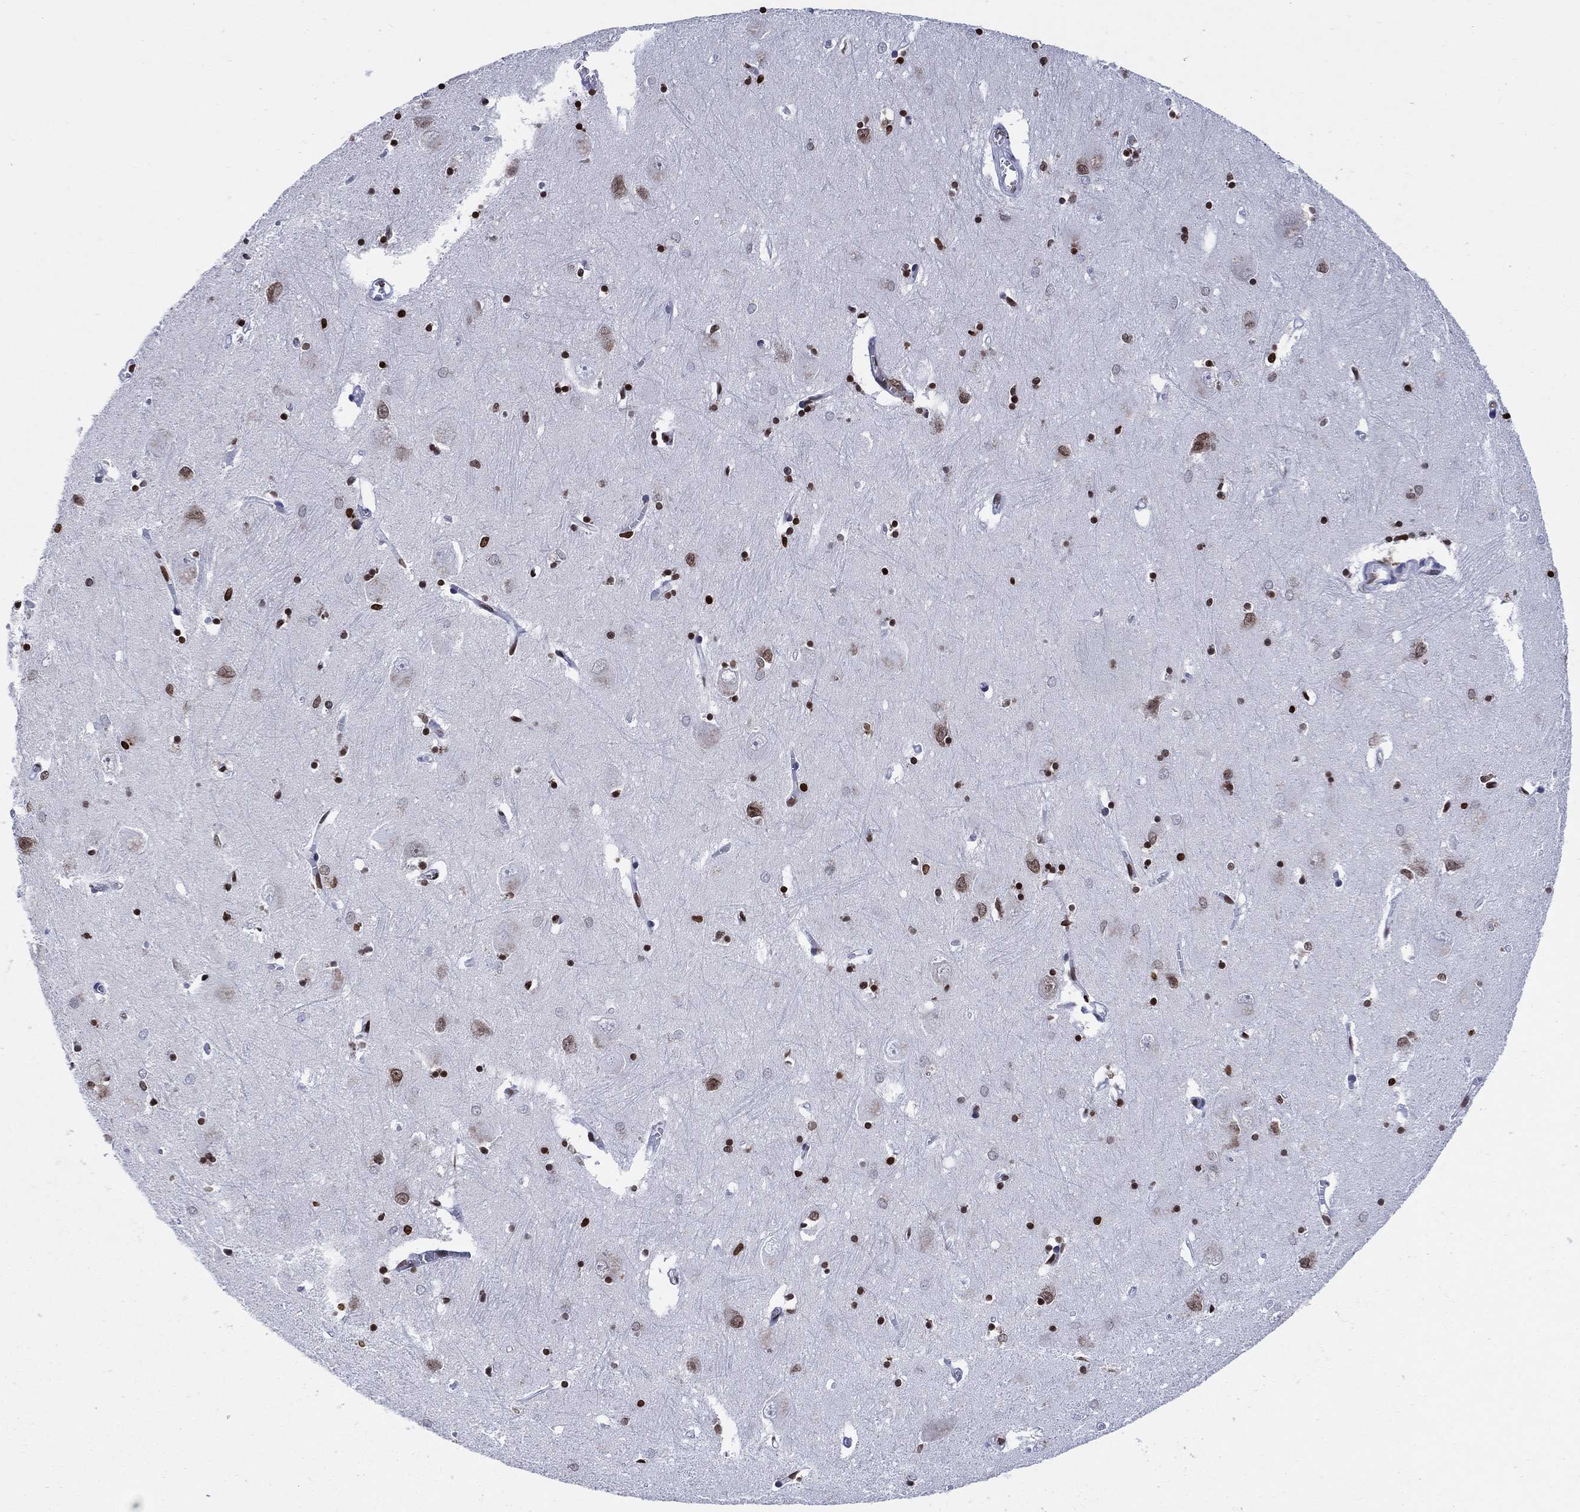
{"staining": {"intensity": "strong", "quantity": "25%-75%", "location": "nuclear"}, "tissue": "caudate", "cell_type": "Glial cells", "image_type": "normal", "snomed": [{"axis": "morphology", "description": "Normal tissue, NOS"}, {"axis": "topography", "description": "Lateral ventricle wall"}], "caption": "The photomicrograph shows staining of unremarkable caudate, revealing strong nuclear protein staining (brown color) within glial cells.", "gene": "HMGA1", "patient": {"sex": "male", "age": 54}}